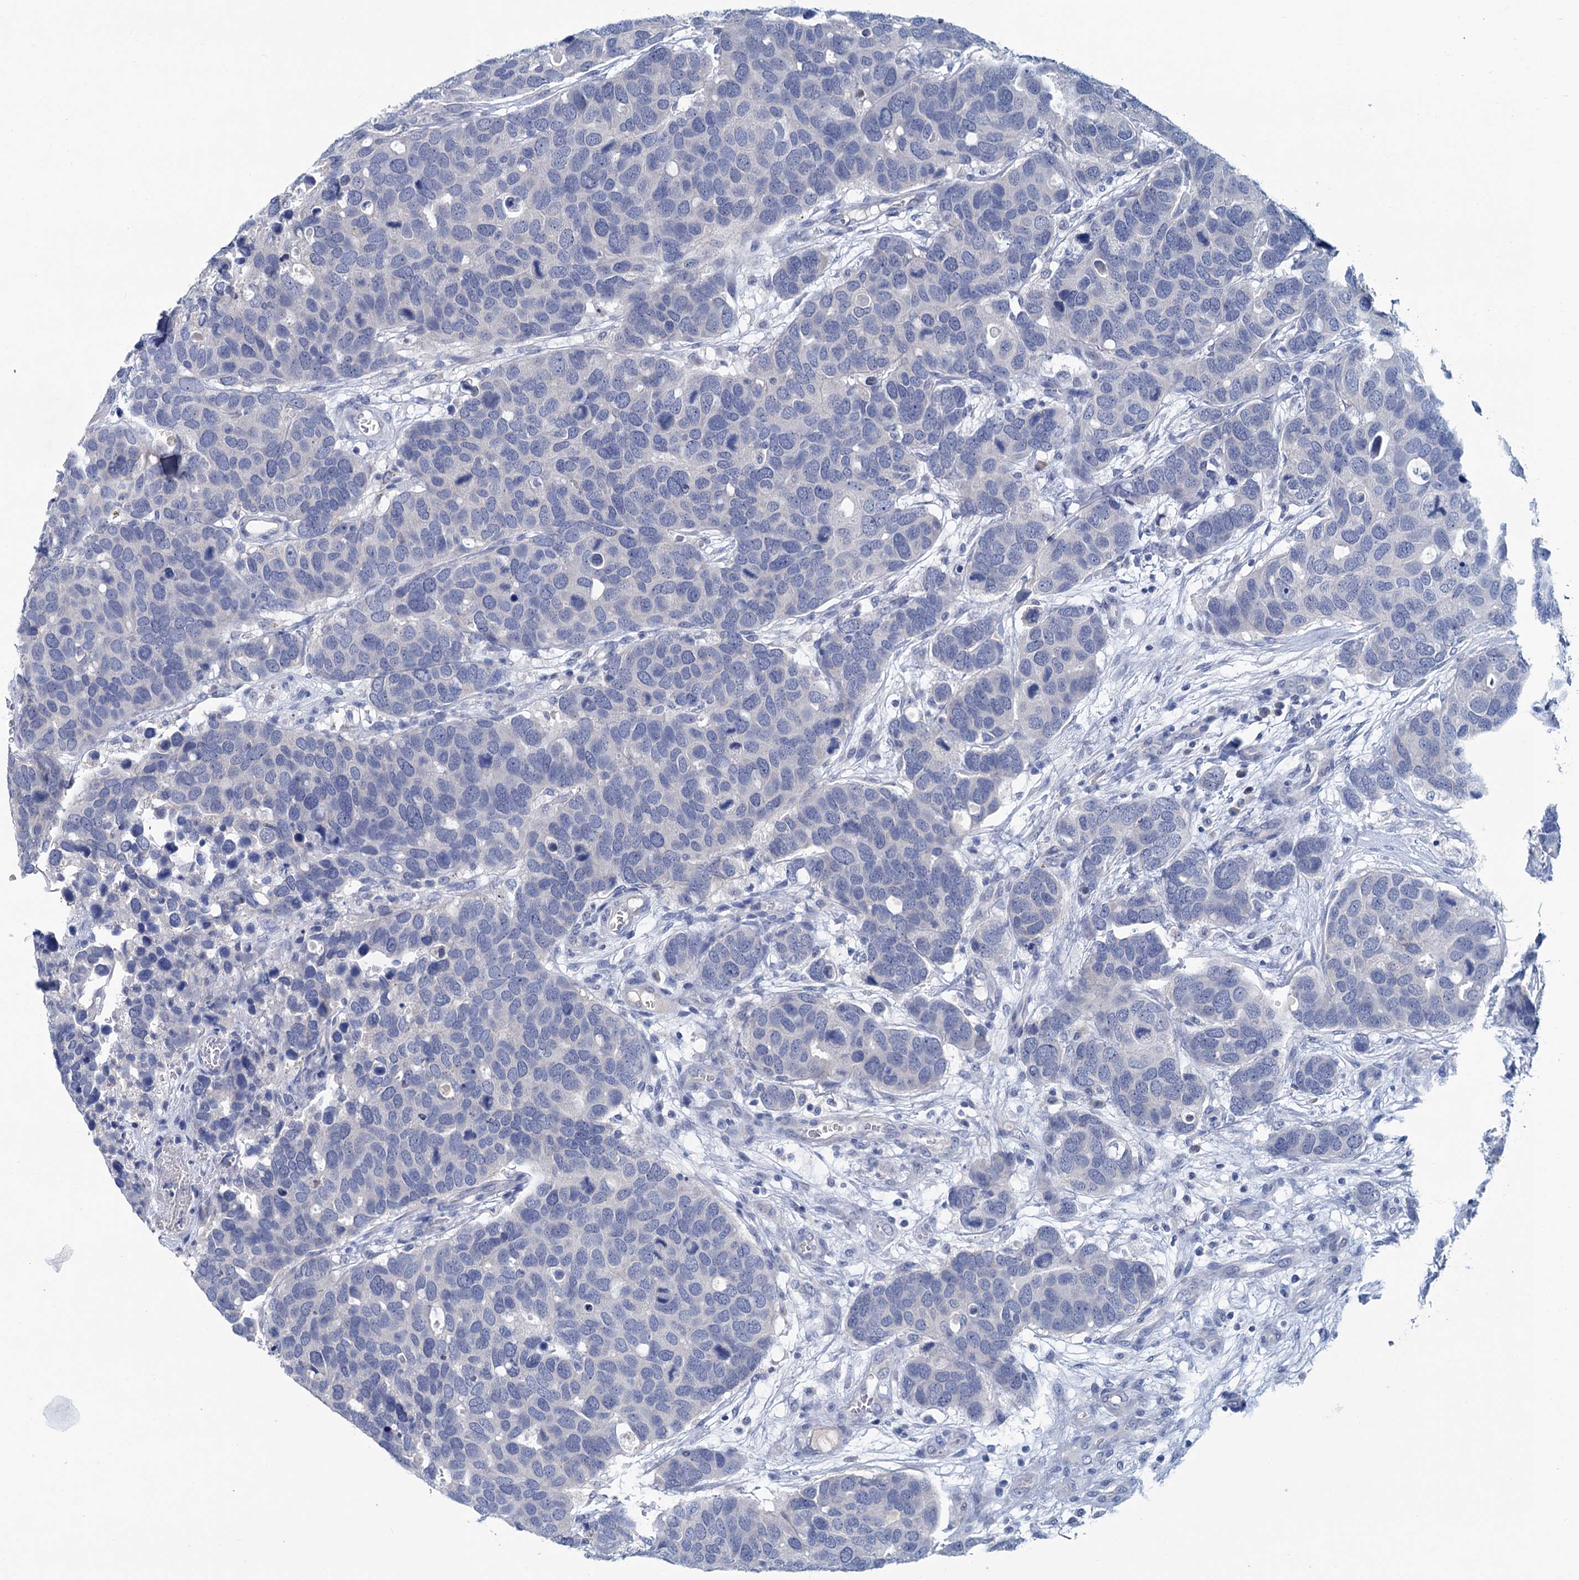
{"staining": {"intensity": "negative", "quantity": "none", "location": "none"}, "tissue": "breast cancer", "cell_type": "Tumor cells", "image_type": "cancer", "snomed": [{"axis": "morphology", "description": "Duct carcinoma"}, {"axis": "topography", "description": "Breast"}], "caption": "There is no significant positivity in tumor cells of invasive ductal carcinoma (breast).", "gene": "MYOZ3", "patient": {"sex": "female", "age": 83}}